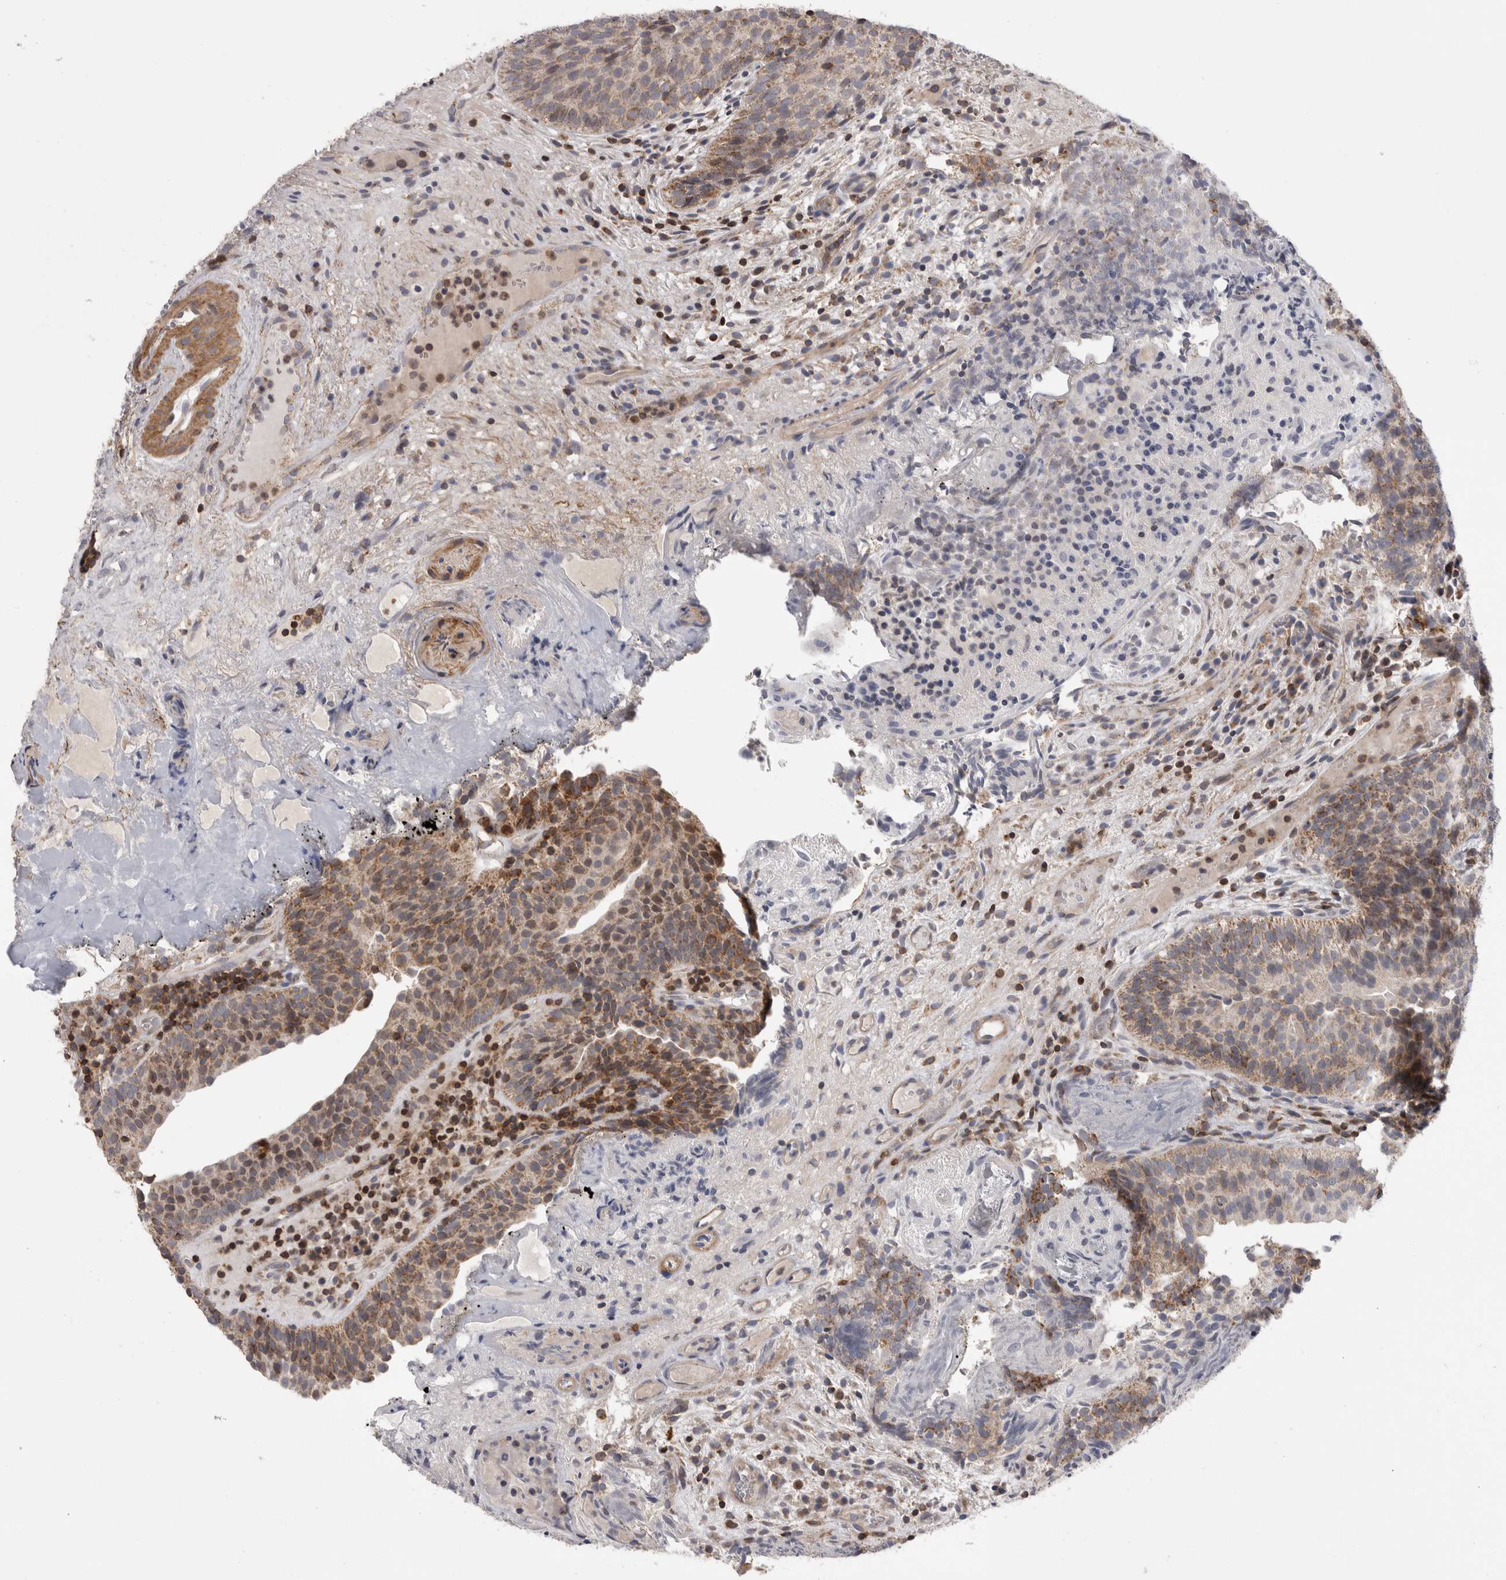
{"staining": {"intensity": "moderate", "quantity": ">75%", "location": "cytoplasmic/membranous"}, "tissue": "urothelial cancer", "cell_type": "Tumor cells", "image_type": "cancer", "snomed": [{"axis": "morphology", "description": "Urothelial carcinoma, Low grade"}, {"axis": "topography", "description": "Urinary bladder"}], "caption": "Protein analysis of urothelial cancer tissue displays moderate cytoplasmic/membranous expression in about >75% of tumor cells.", "gene": "DARS2", "patient": {"sex": "male", "age": 86}}